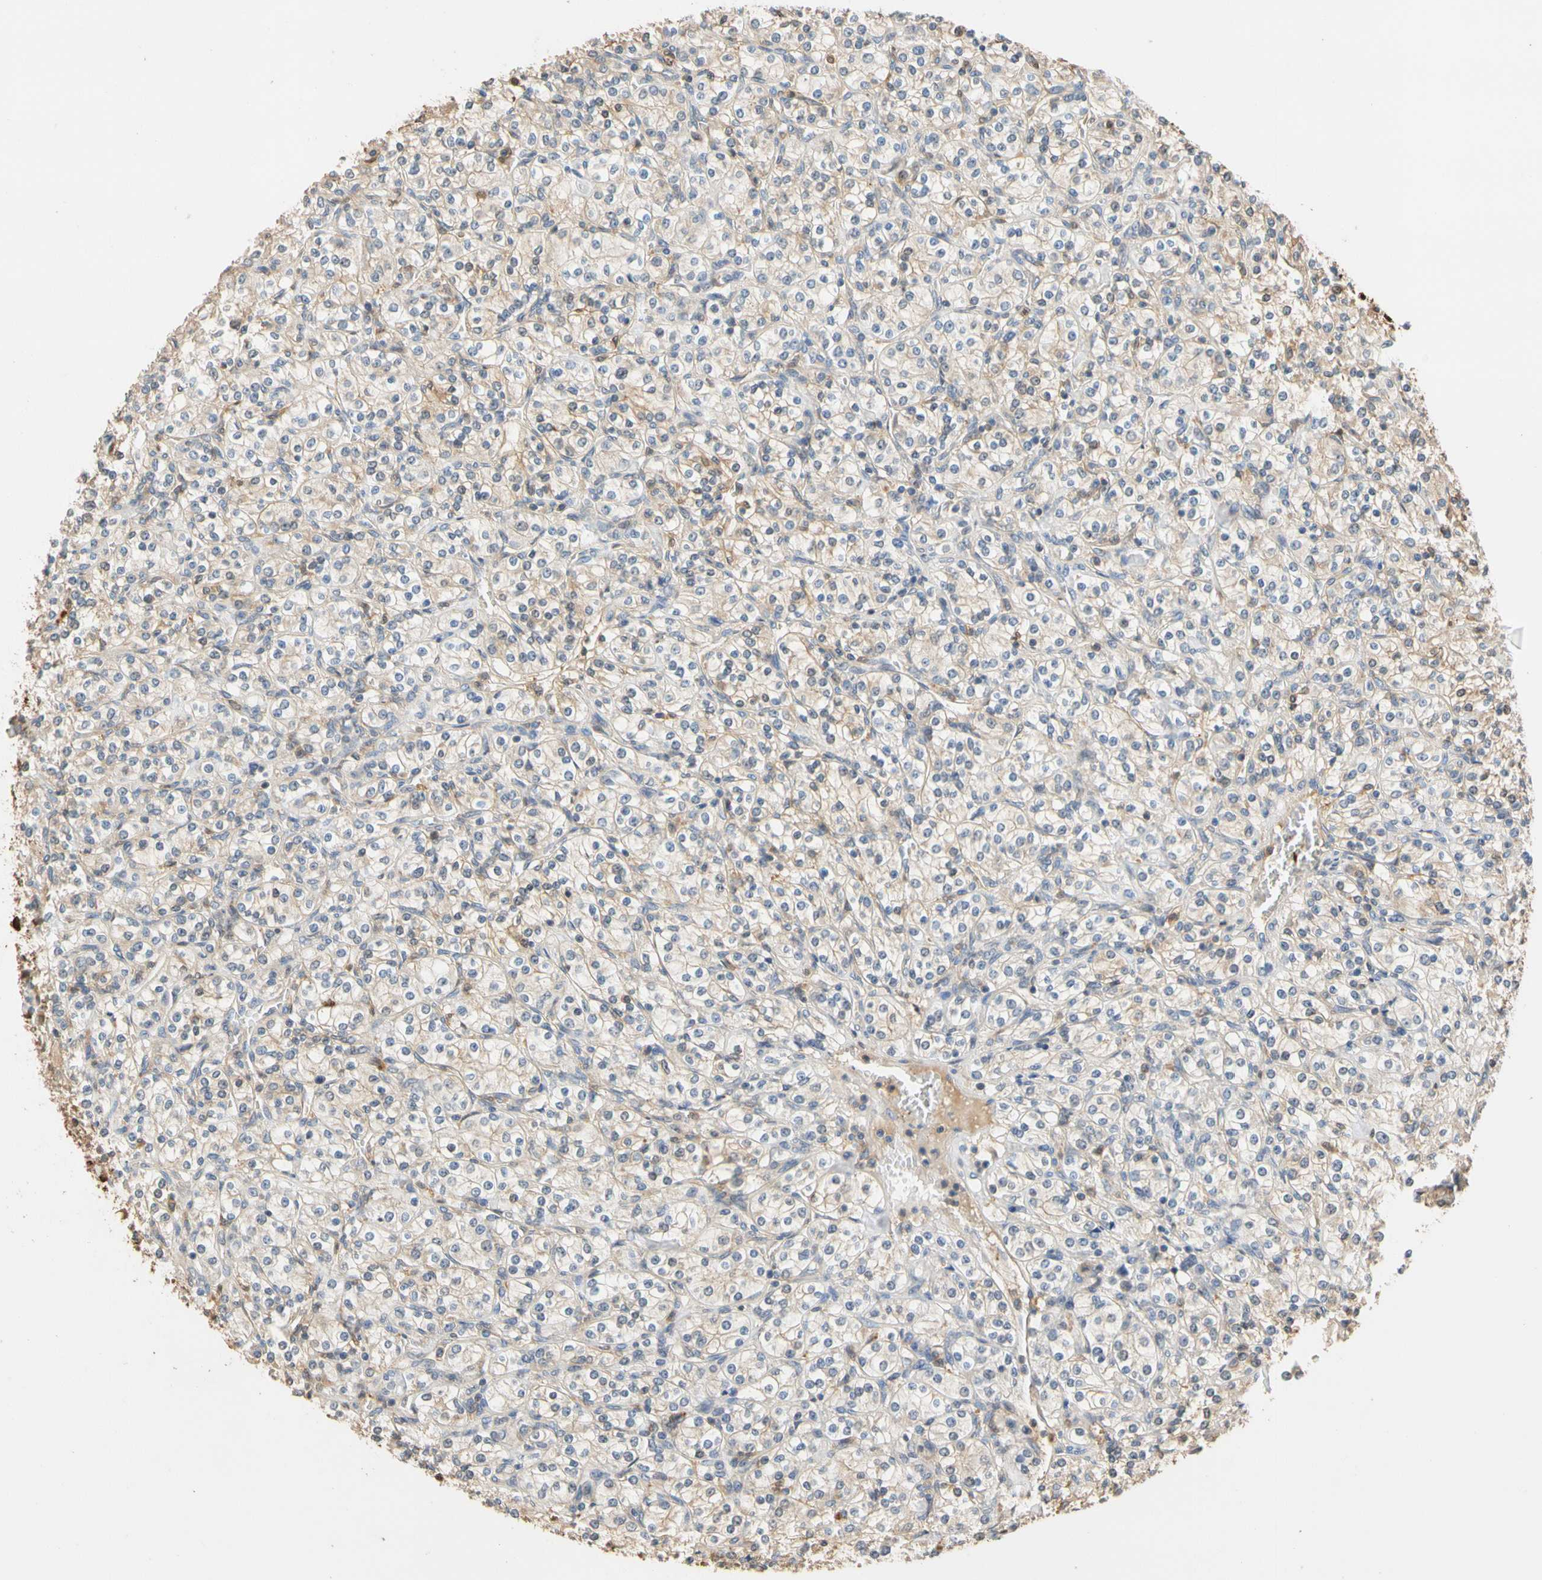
{"staining": {"intensity": "weak", "quantity": "<25%", "location": "cytoplasmic/membranous"}, "tissue": "renal cancer", "cell_type": "Tumor cells", "image_type": "cancer", "snomed": [{"axis": "morphology", "description": "Adenocarcinoma, NOS"}, {"axis": "topography", "description": "Kidney"}], "caption": "IHC histopathology image of neoplastic tissue: human adenocarcinoma (renal) stained with DAB shows no significant protein expression in tumor cells.", "gene": "GPSM2", "patient": {"sex": "male", "age": 77}}